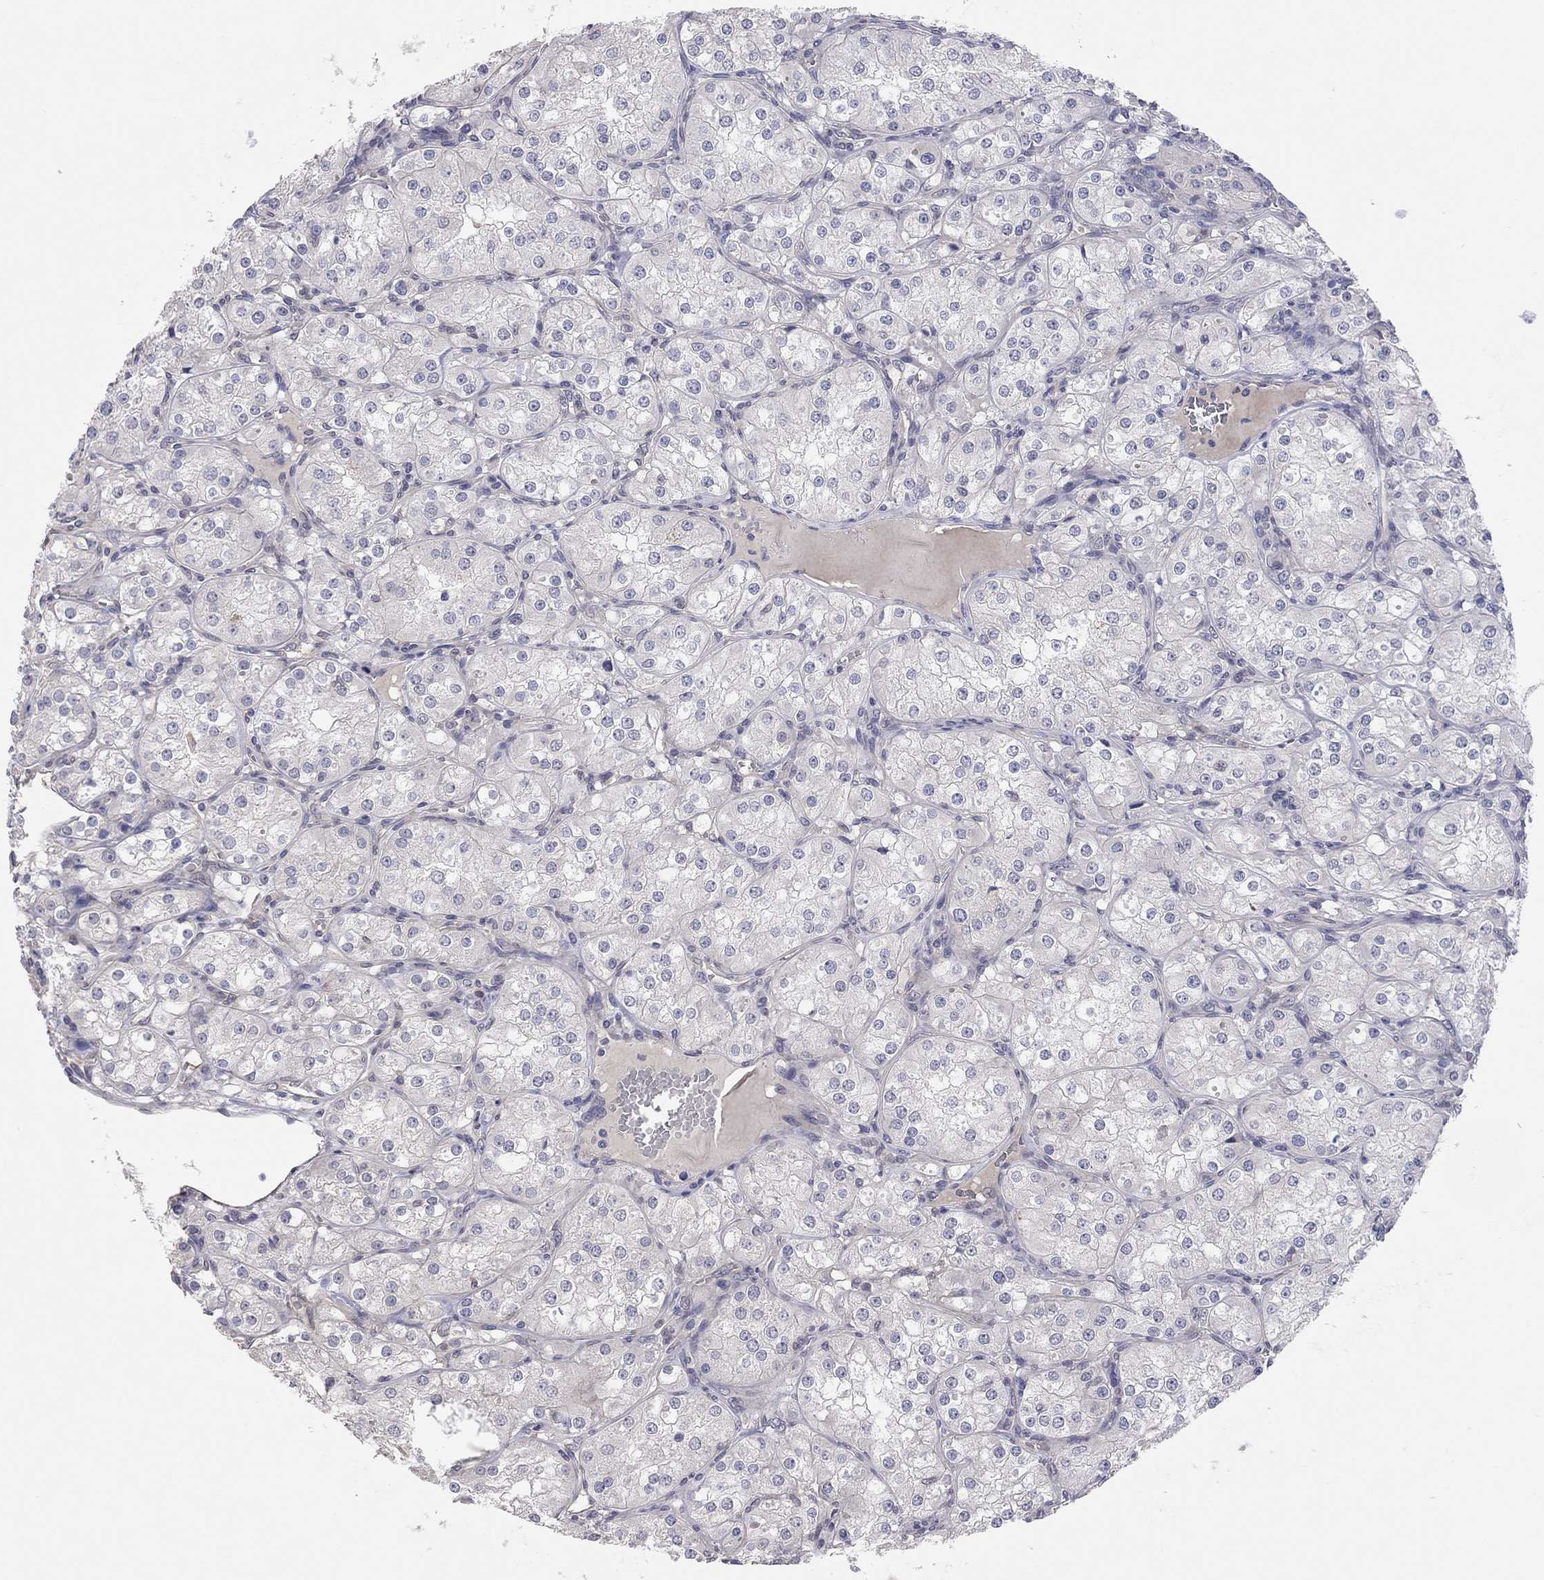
{"staining": {"intensity": "negative", "quantity": "none", "location": "none"}, "tissue": "renal cancer", "cell_type": "Tumor cells", "image_type": "cancer", "snomed": [{"axis": "morphology", "description": "Adenocarcinoma, NOS"}, {"axis": "topography", "description": "Kidney"}], "caption": "Image shows no protein staining in tumor cells of renal cancer (adenocarcinoma) tissue.", "gene": "KCNB1", "patient": {"sex": "male", "age": 77}}